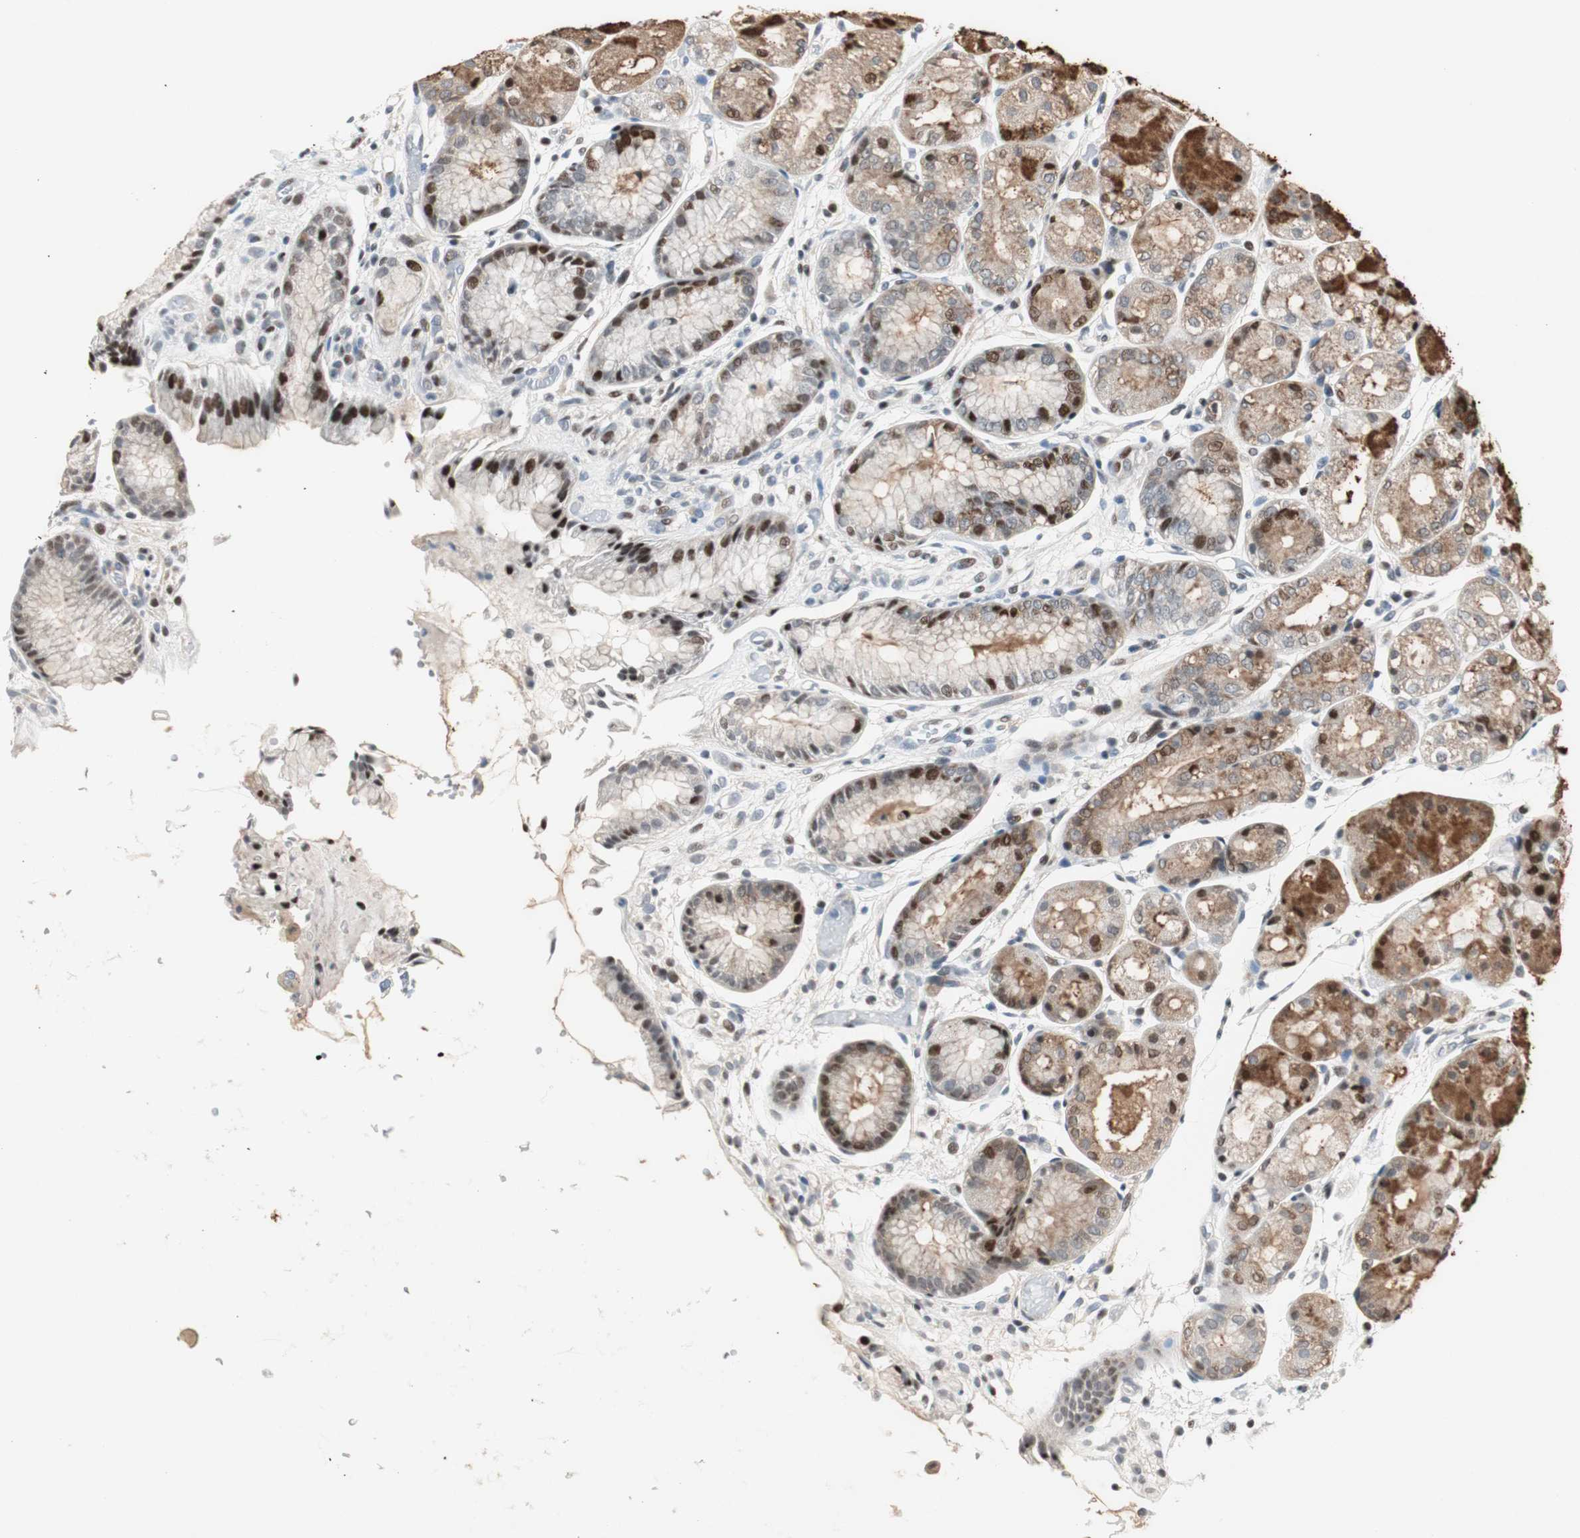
{"staining": {"intensity": "strong", "quantity": "25%-75%", "location": "cytoplasmic/membranous"}, "tissue": "stomach", "cell_type": "Glandular cells", "image_type": "normal", "snomed": [{"axis": "morphology", "description": "Normal tissue, NOS"}, {"axis": "topography", "description": "Stomach, upper"}], "caption": "Brown immunohistochemical staining in normal stomach displays strong cytoplasmic/membranous expression in about 25%-75% of glandular cells.", "gene": "RAD1", "patient": {"sex": "male", "age": 72}}